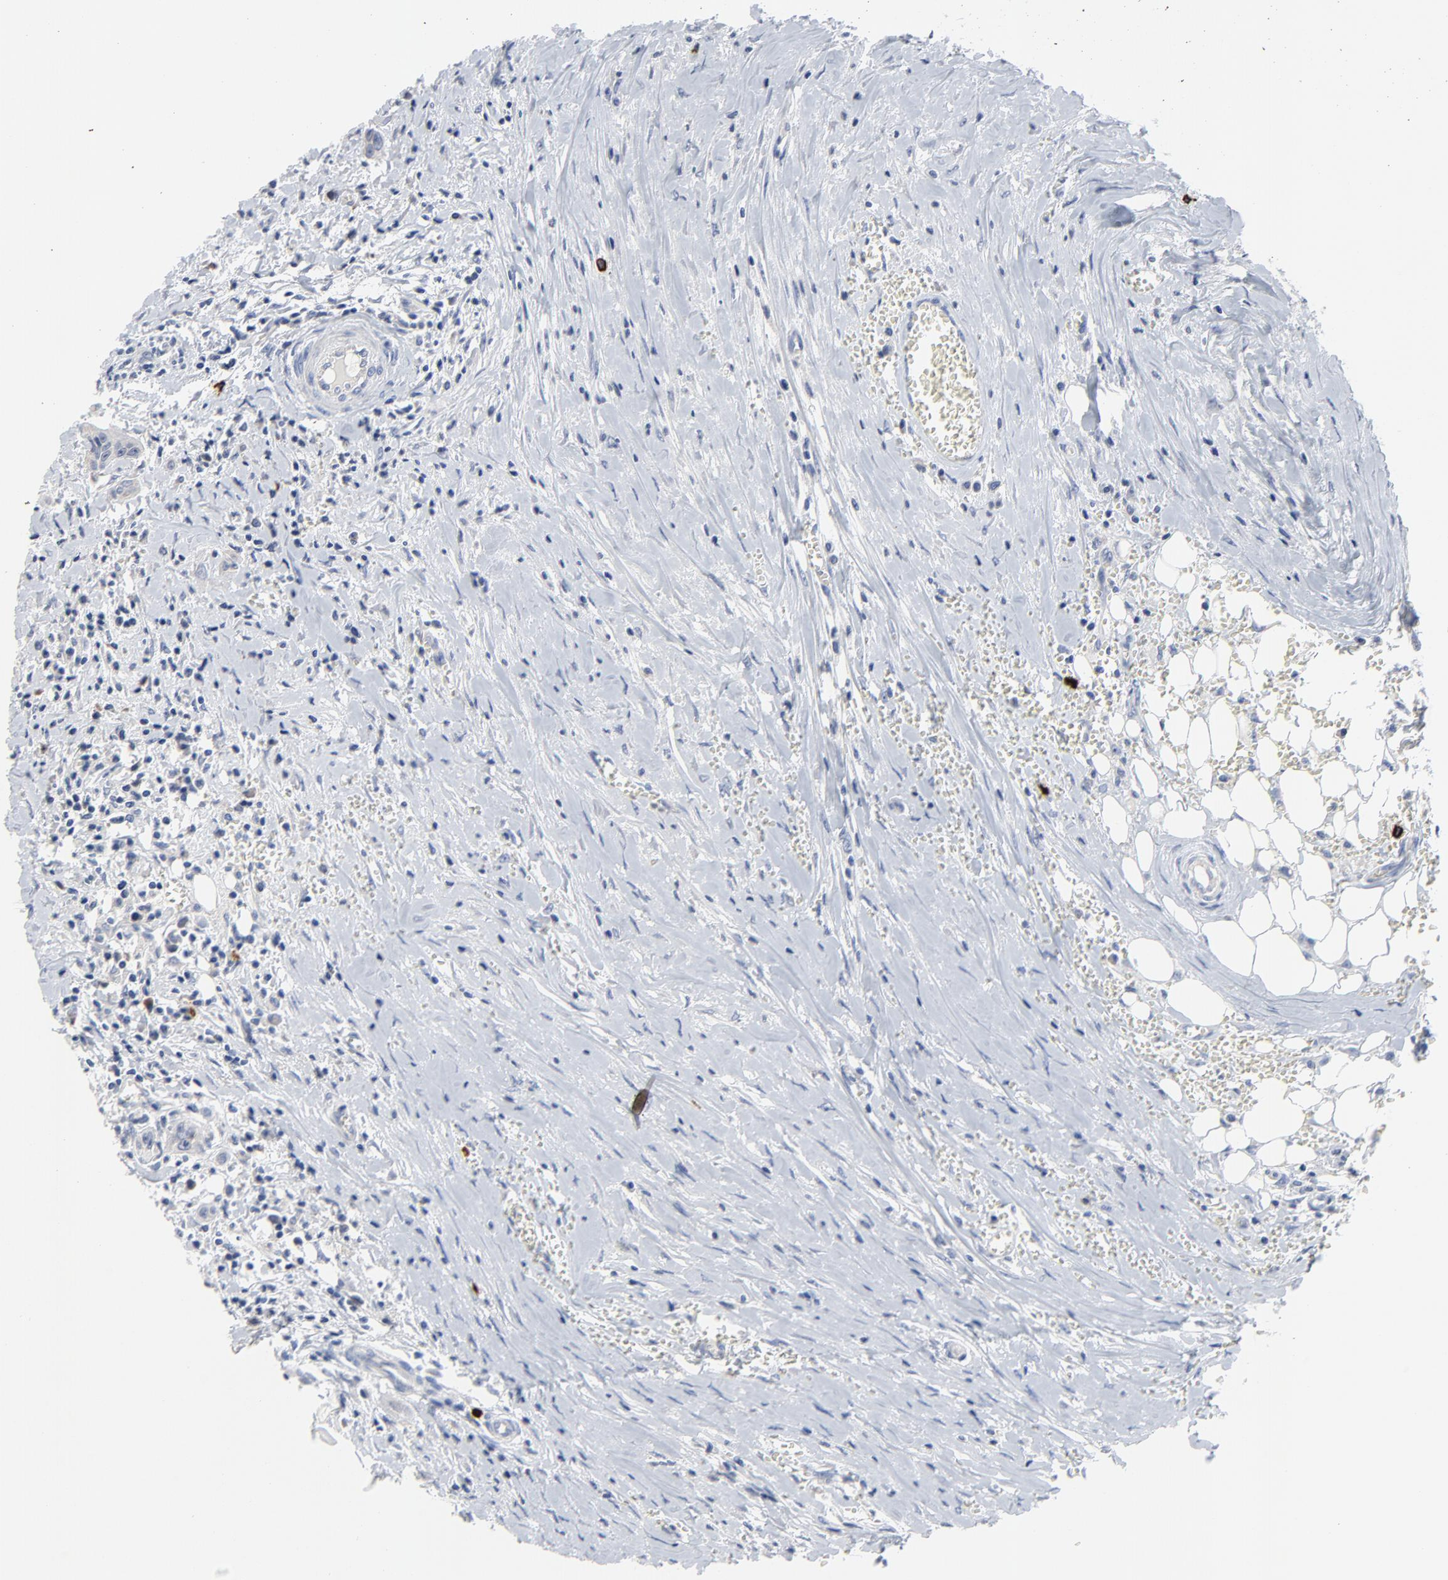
{"staining": {"intensity": "negative", "quantity": "none", "location": "none"}, "tissue": "head and neck cancer", "cell_type": "Tumor cells", "image_type": "cancer", "snomed": [{"axis": "morphology", "description": "Squamous cell carcinoma, NOS"}, {"axis": "morphology", "description": "Squamous cell carcinoma, metastatic, NOS"}, {"axis": "topography", "description": "Lymph node"}, {"axis": "topography", "description": "Salivary gland"}, {"axis": "topography", "description": "Head-Neck"}], "caption": "IHC photomicrograph of neoplastic tissue: head and neck cancer stained with DAB exhibits no significant protein expression in tumor cells.", "gene": "FBXL5", "patient": {"sex": "female", "age": 74}}